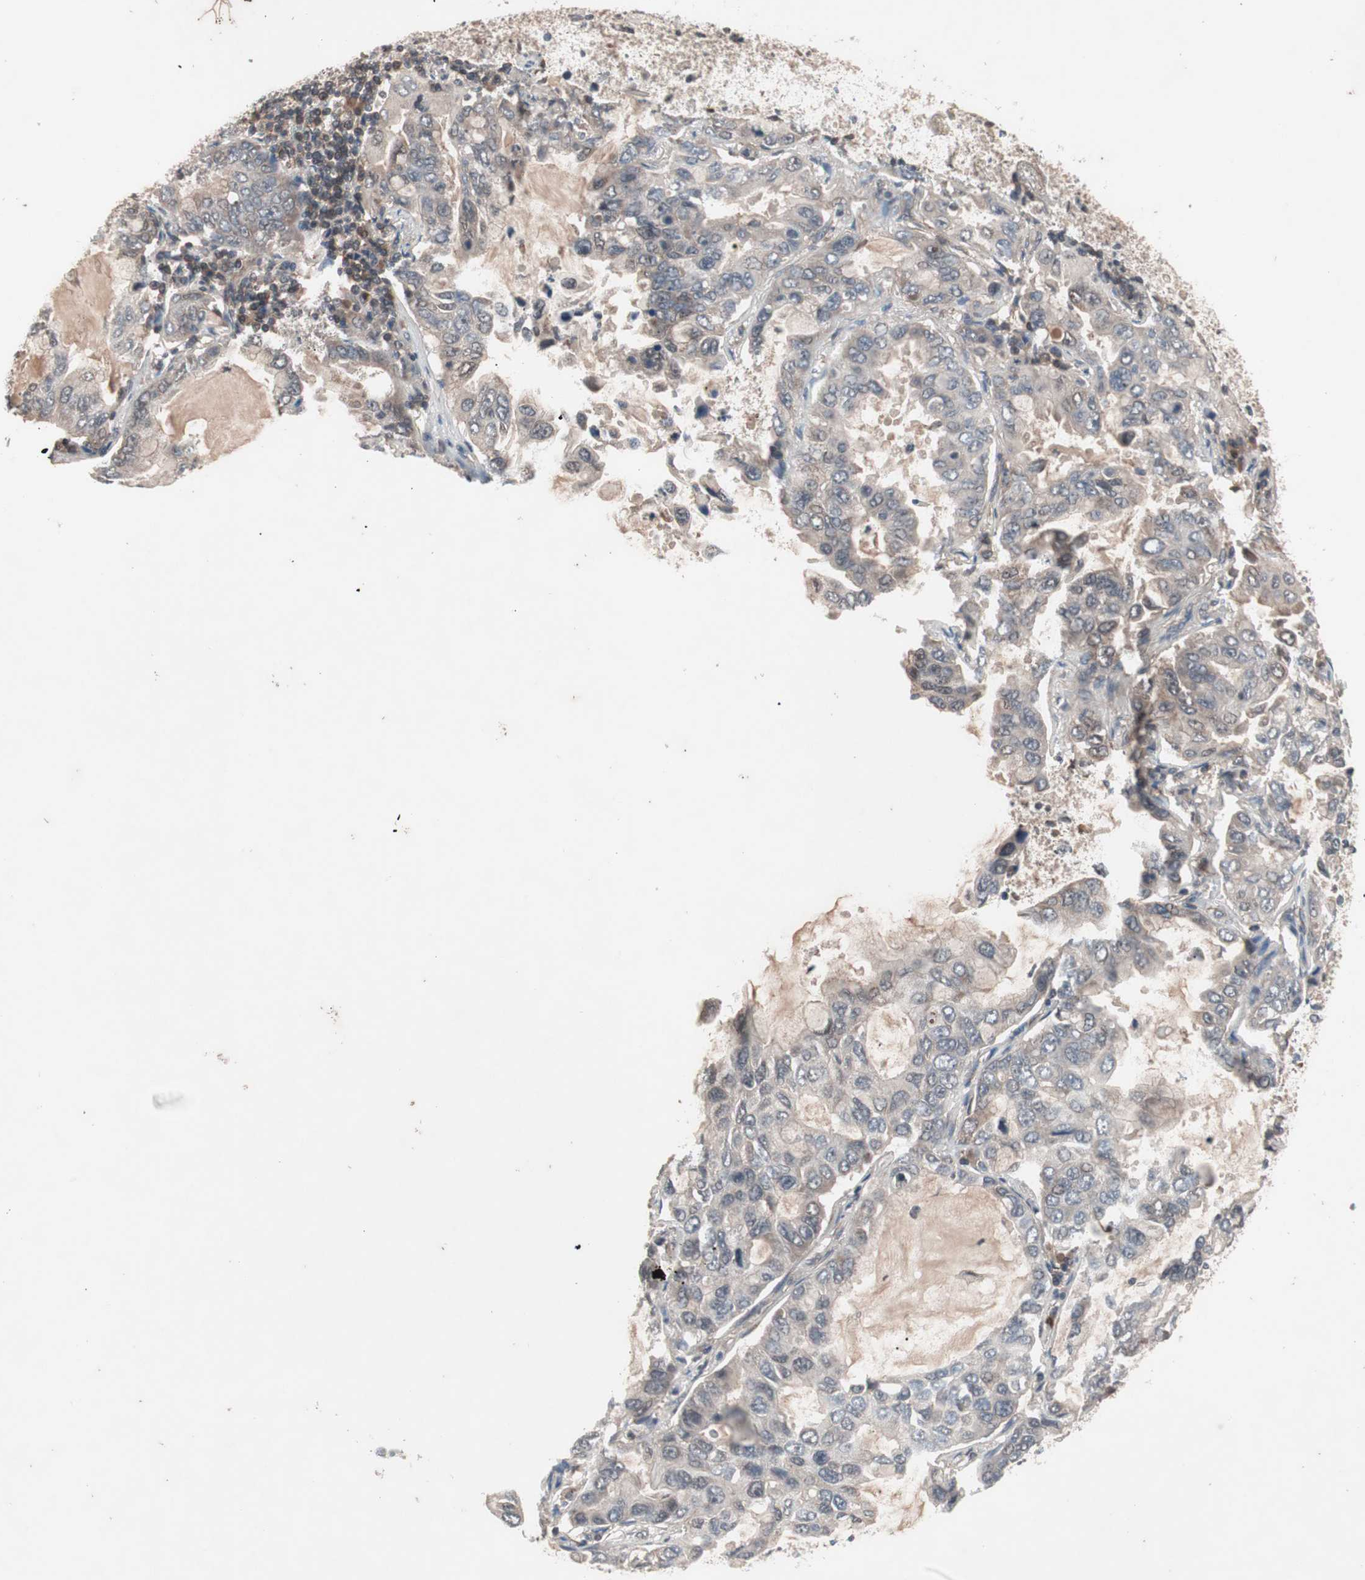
{"staining": {"intensity": "weak", "quantity": "<25%", "location": "cytoplasmic/membranous"}, "tissue": "lung cancer", "cell_type": "Tumor cells", "image_type": "cancer", "snomed": [{"axis": "morphology", "description": "Adenocarcinoma, NOS"}, {"axis": "topography", "description": "Lung"}], "caption": "DAB (3,3'-diaminobenzidine) immunohistochemical staining of human lung adenocarcinoma displays no significant positivity in tumor cells.", "gene": "IRS1", "patient": {"sex": "male", "age": 64}}